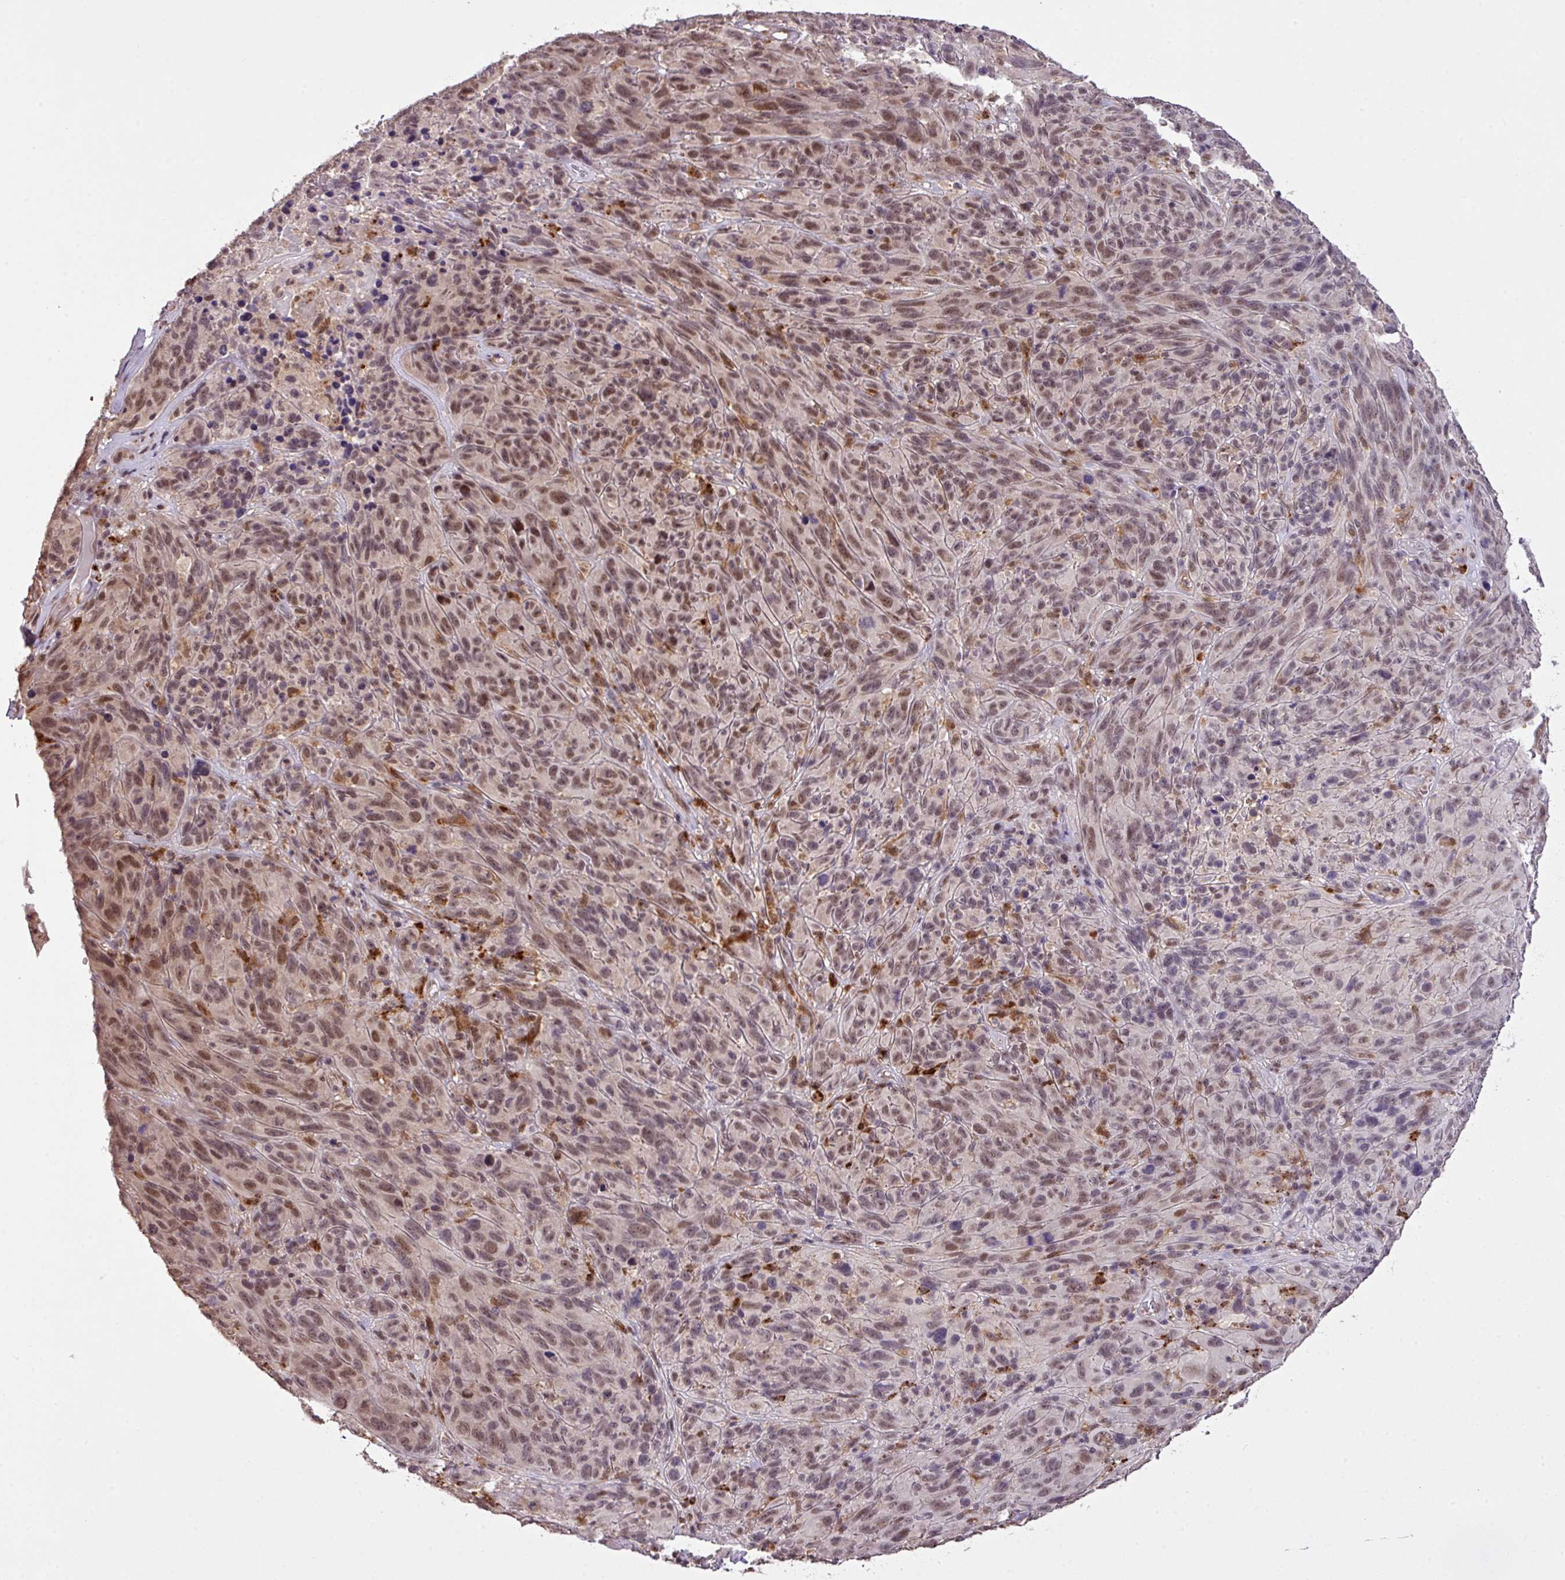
{"staining": {"intensity": "moderate", "quantity": ">75%", "location": "nuclear"}, "tissue": "melanoma", "cell_type": "Tumor cells", "image_type": "cancer", "snomed": [{"axis": "morphology", "description": "Malignant melanoma, NOS"}, {"axis": "topography", "description": "Skin of head"}], "caption": "This is a histology image of immunohistochemistry staining of melanoma, which shows moderate positivity in the nuclear of tumor cells.", "gene": "SMCO4", "patient": {"sex": "male", "age": 96}}